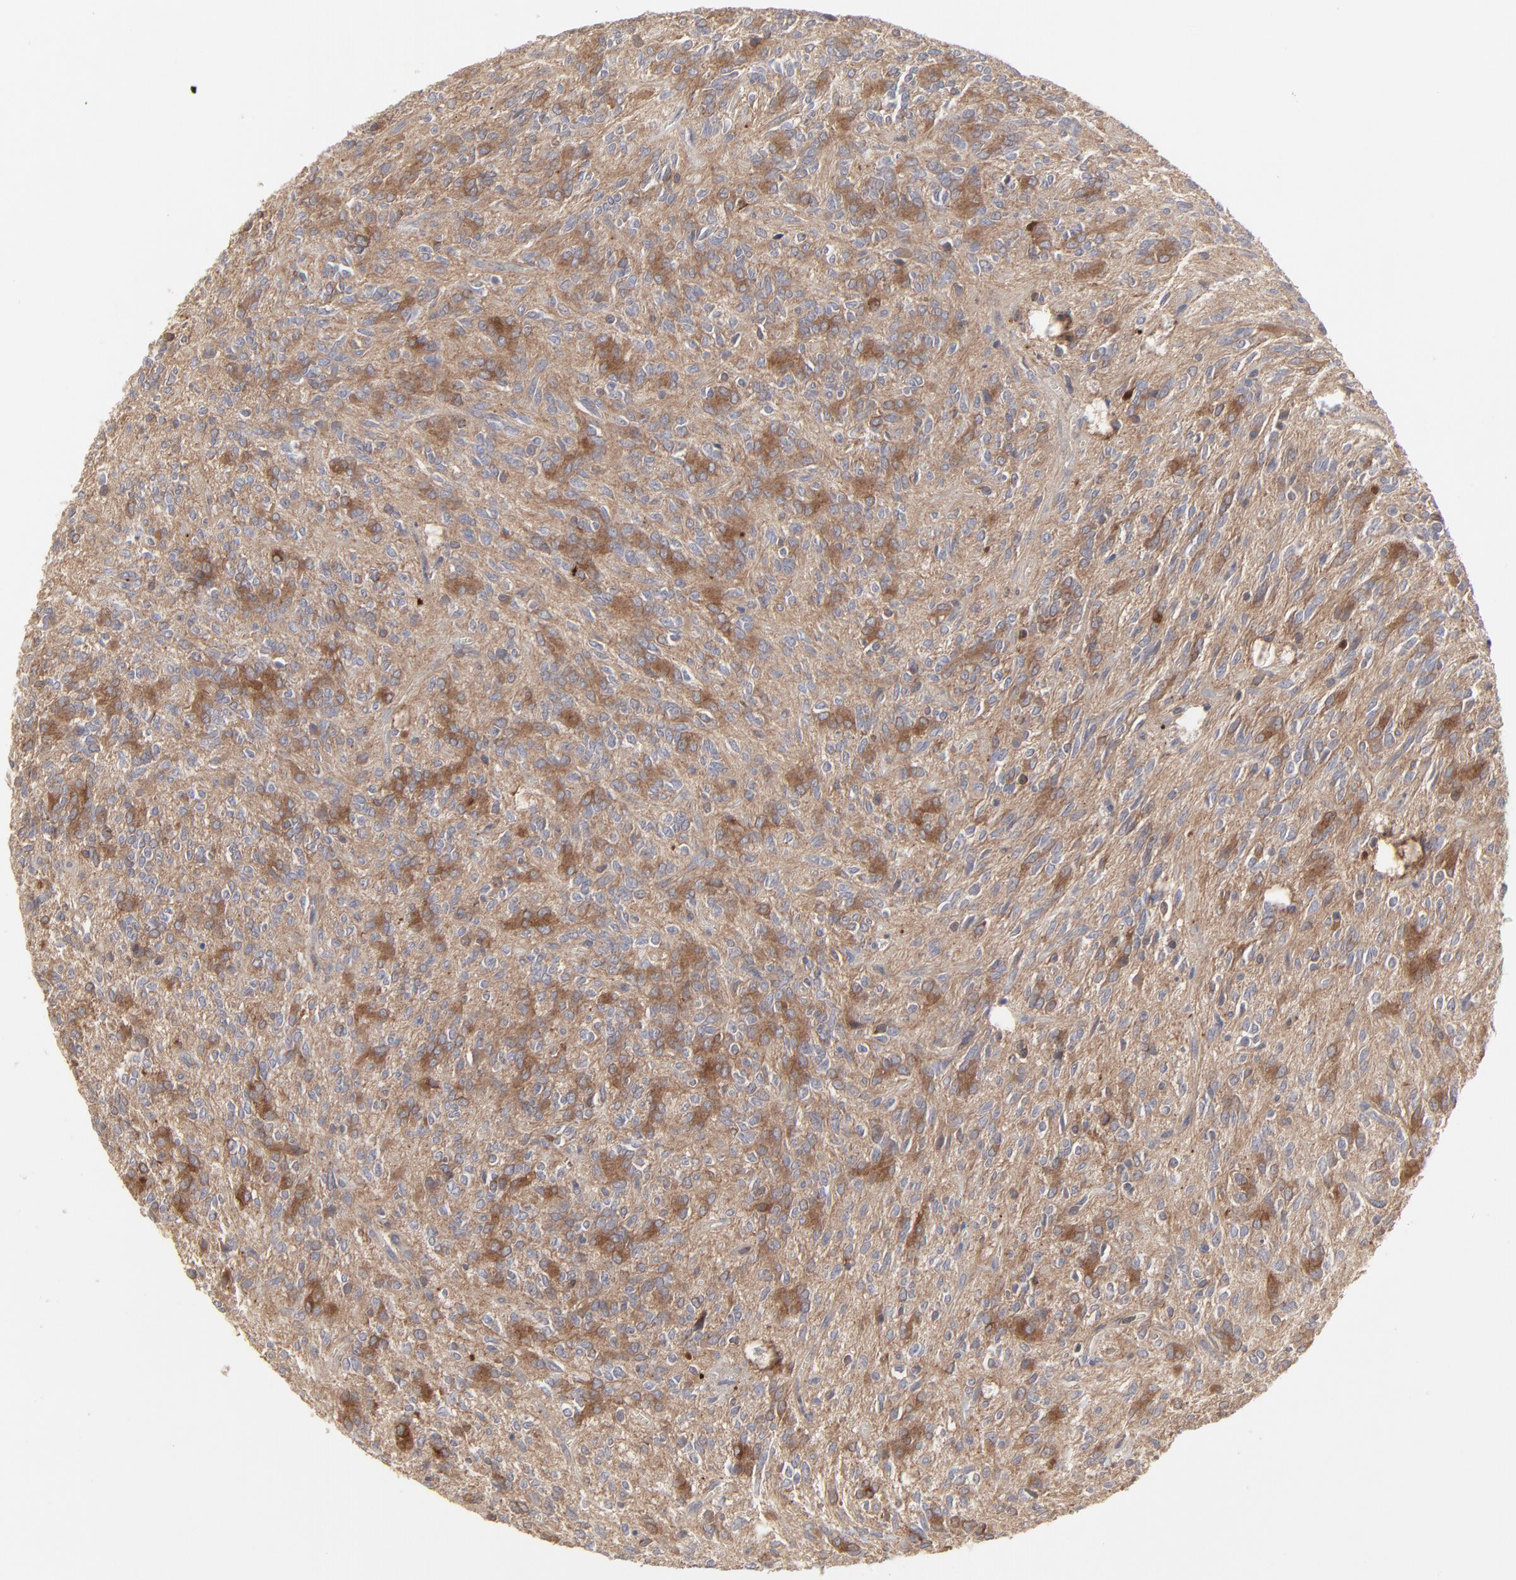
{"staining": {"intensity": "moderate", "quantity": ">75%", "location": "cytoplasmic/membranous"}, "tissue": "glioma", "cell_type": "Tumor cells", "image_type": "cancer", "snomed": [{"axis": "morphology", "description": "Glioma, malignant, Low grade"}, {"axis": "topography", "description": "Brain"}], "caption": "IHC staining of low-grade glioma (malignant), which demonstrates medium levels of moderate cytoplasmic/membranous expression in approximately >75% of tumor cells indicating moderate cytoplasmic/membranous protein staining. The staining was performed using DAB (brown) for protein detection and nuclei were counterstained in hematoxylin (blue).", "gene": "RAB9A", "patient": {"sex": "female", "age": 15}}